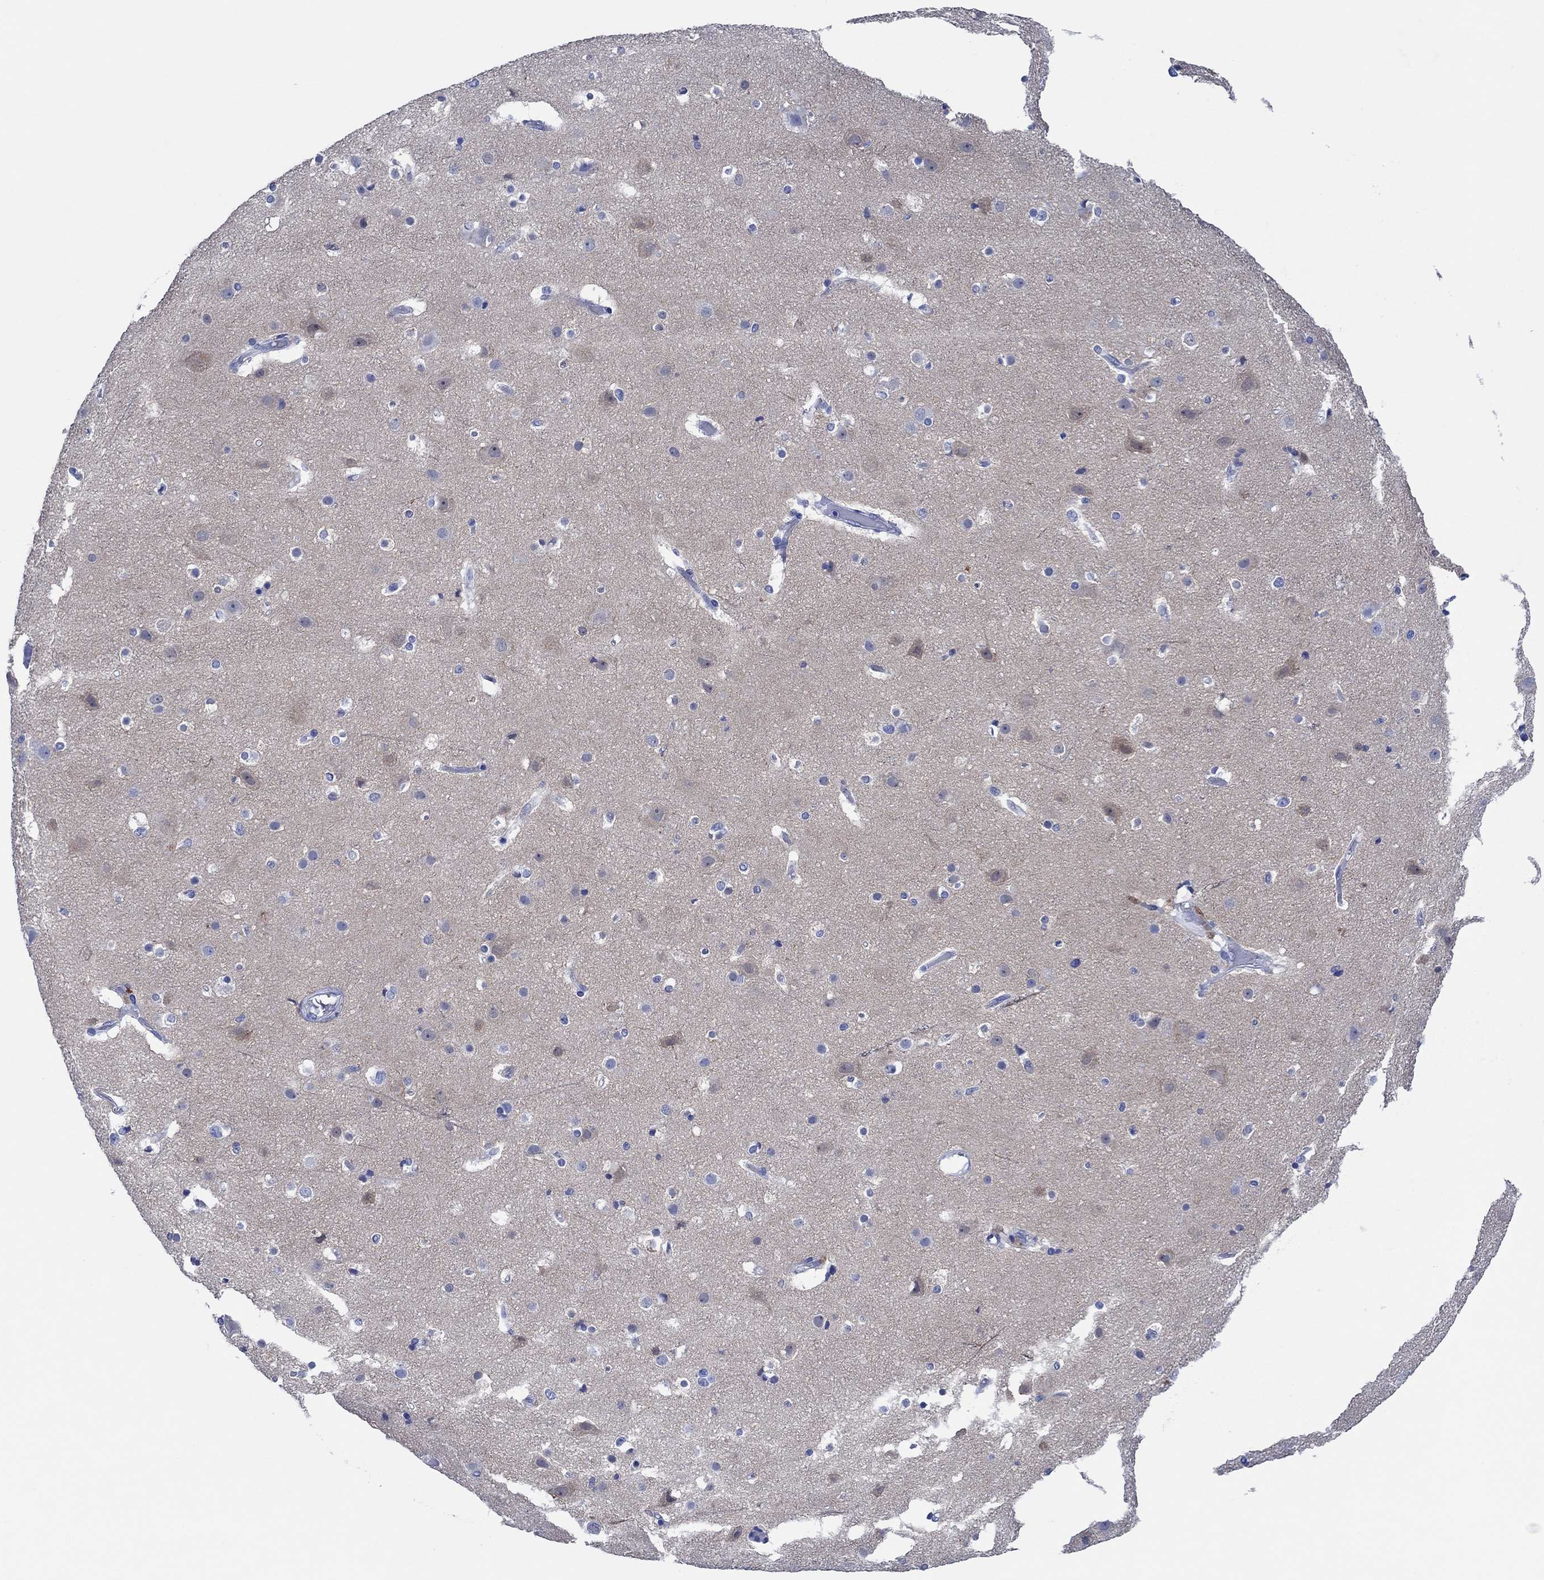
{"staining": {"intensity": "negative", "quantity": "none", "location": "none"}, "tissue": "cerebral cortex", "cell_type": "Endothelial cells", "image_type": "normal", "snomed": [{"axis": "morphology", "description": "Normal tissue, NOS"}, {"axis": "topography", "description": "Cerebral cortex"}], "caption": "IHC of unremarkable cerebral cortex demonstrates no expression in endothelial cells.", "gene": "CPNE6", "patient": {"sex": "female", "age": 52}}